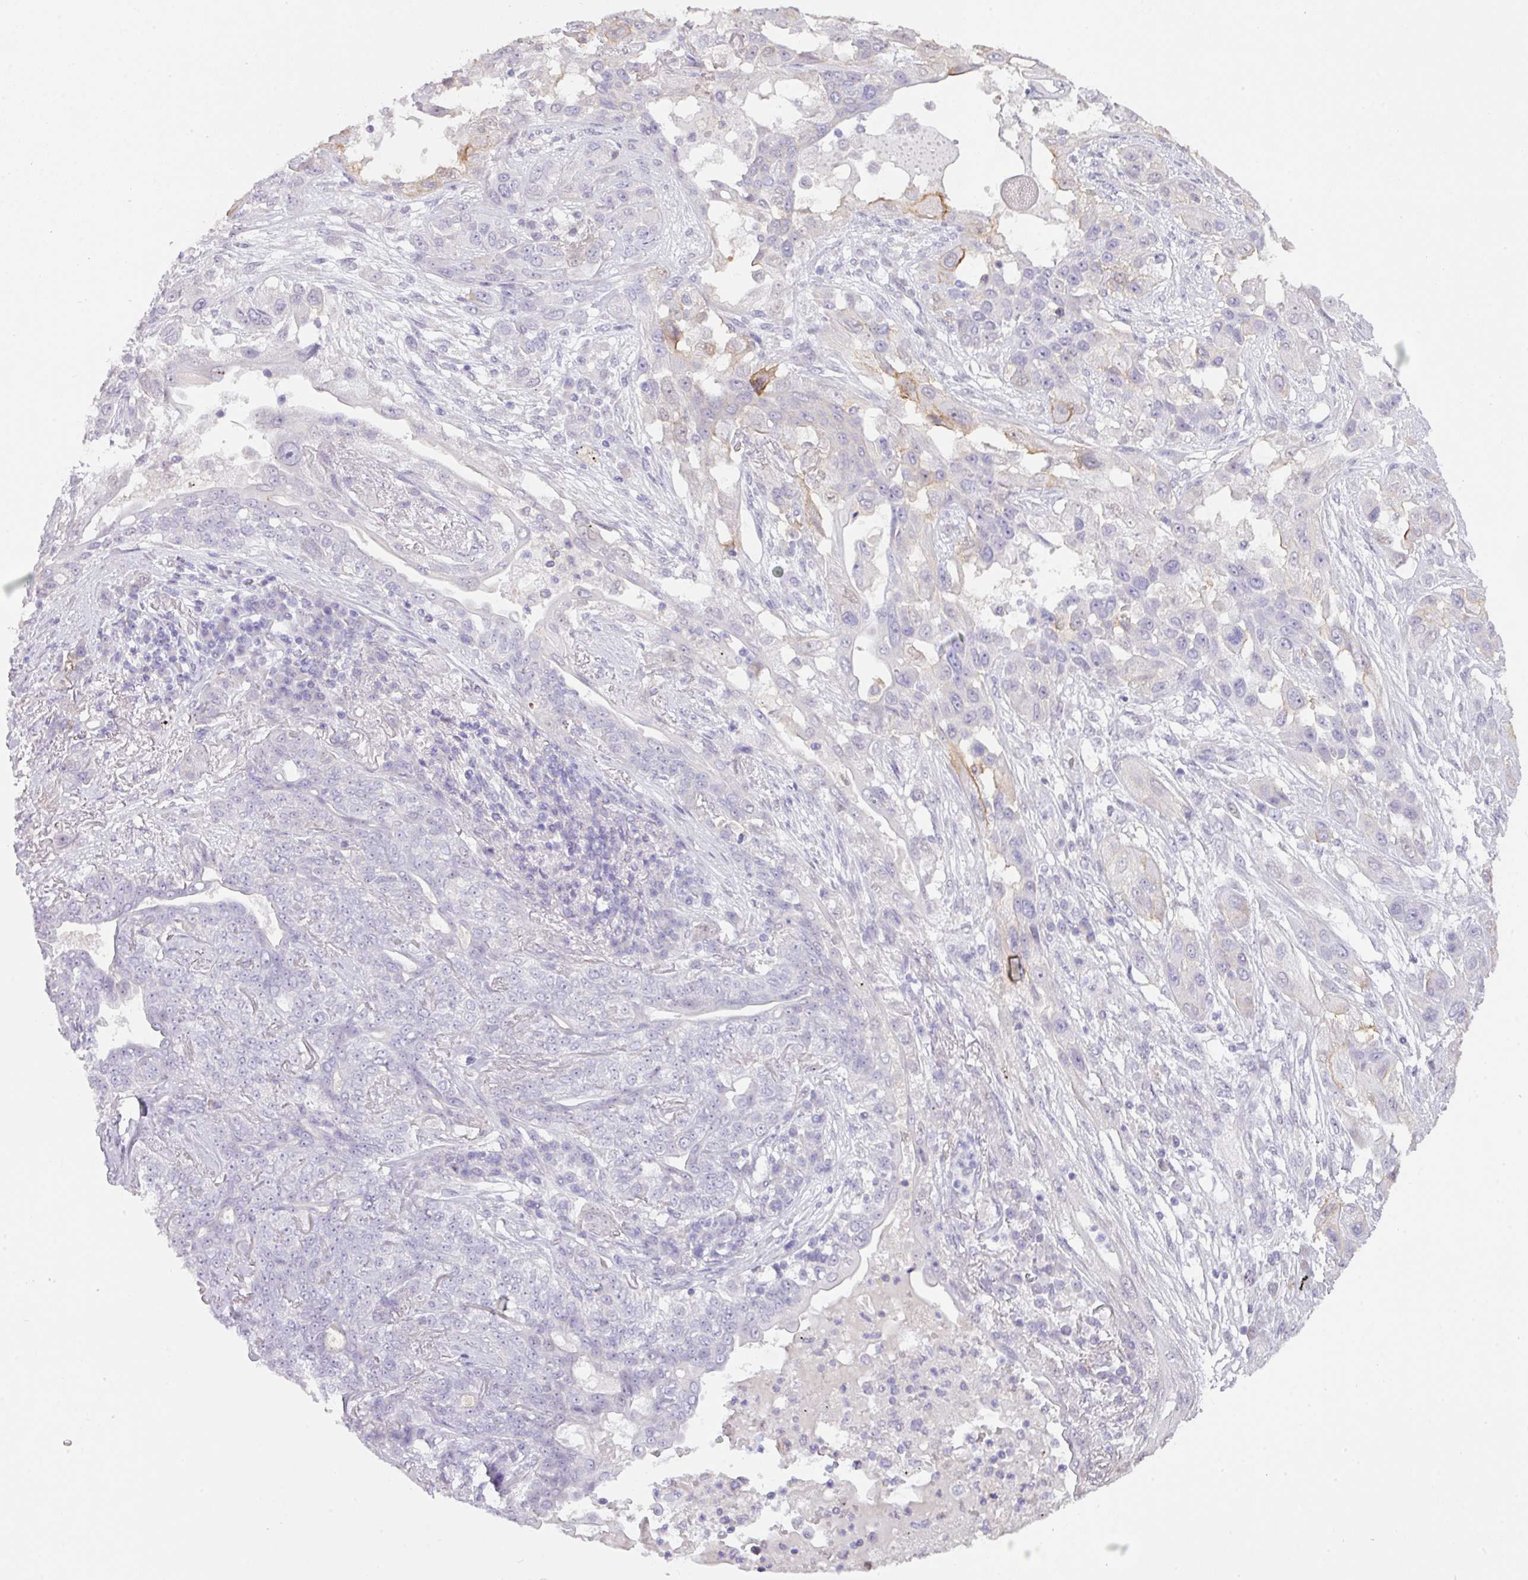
{"staining": {"intensity": "negative", "quantity": "none", "location": "none"}, "tissue": "lung cancer", "cell_type": "Tumor cells", "image_type": "cancer", "snomed": [{"axis": "morphology", "description": "Squamous cell carcinoma, NOS"}, {"axis": "topography", "description": "Lung"}], "caption": "Tumor cells are negative for brown protein staining in lung cancer. The staining is performed using DAB brown chromogen with nuclei counter-stained in using hematoxylin.", "gene": "ANKRD13B", "patient": {"sex": "female", "age": 70}}